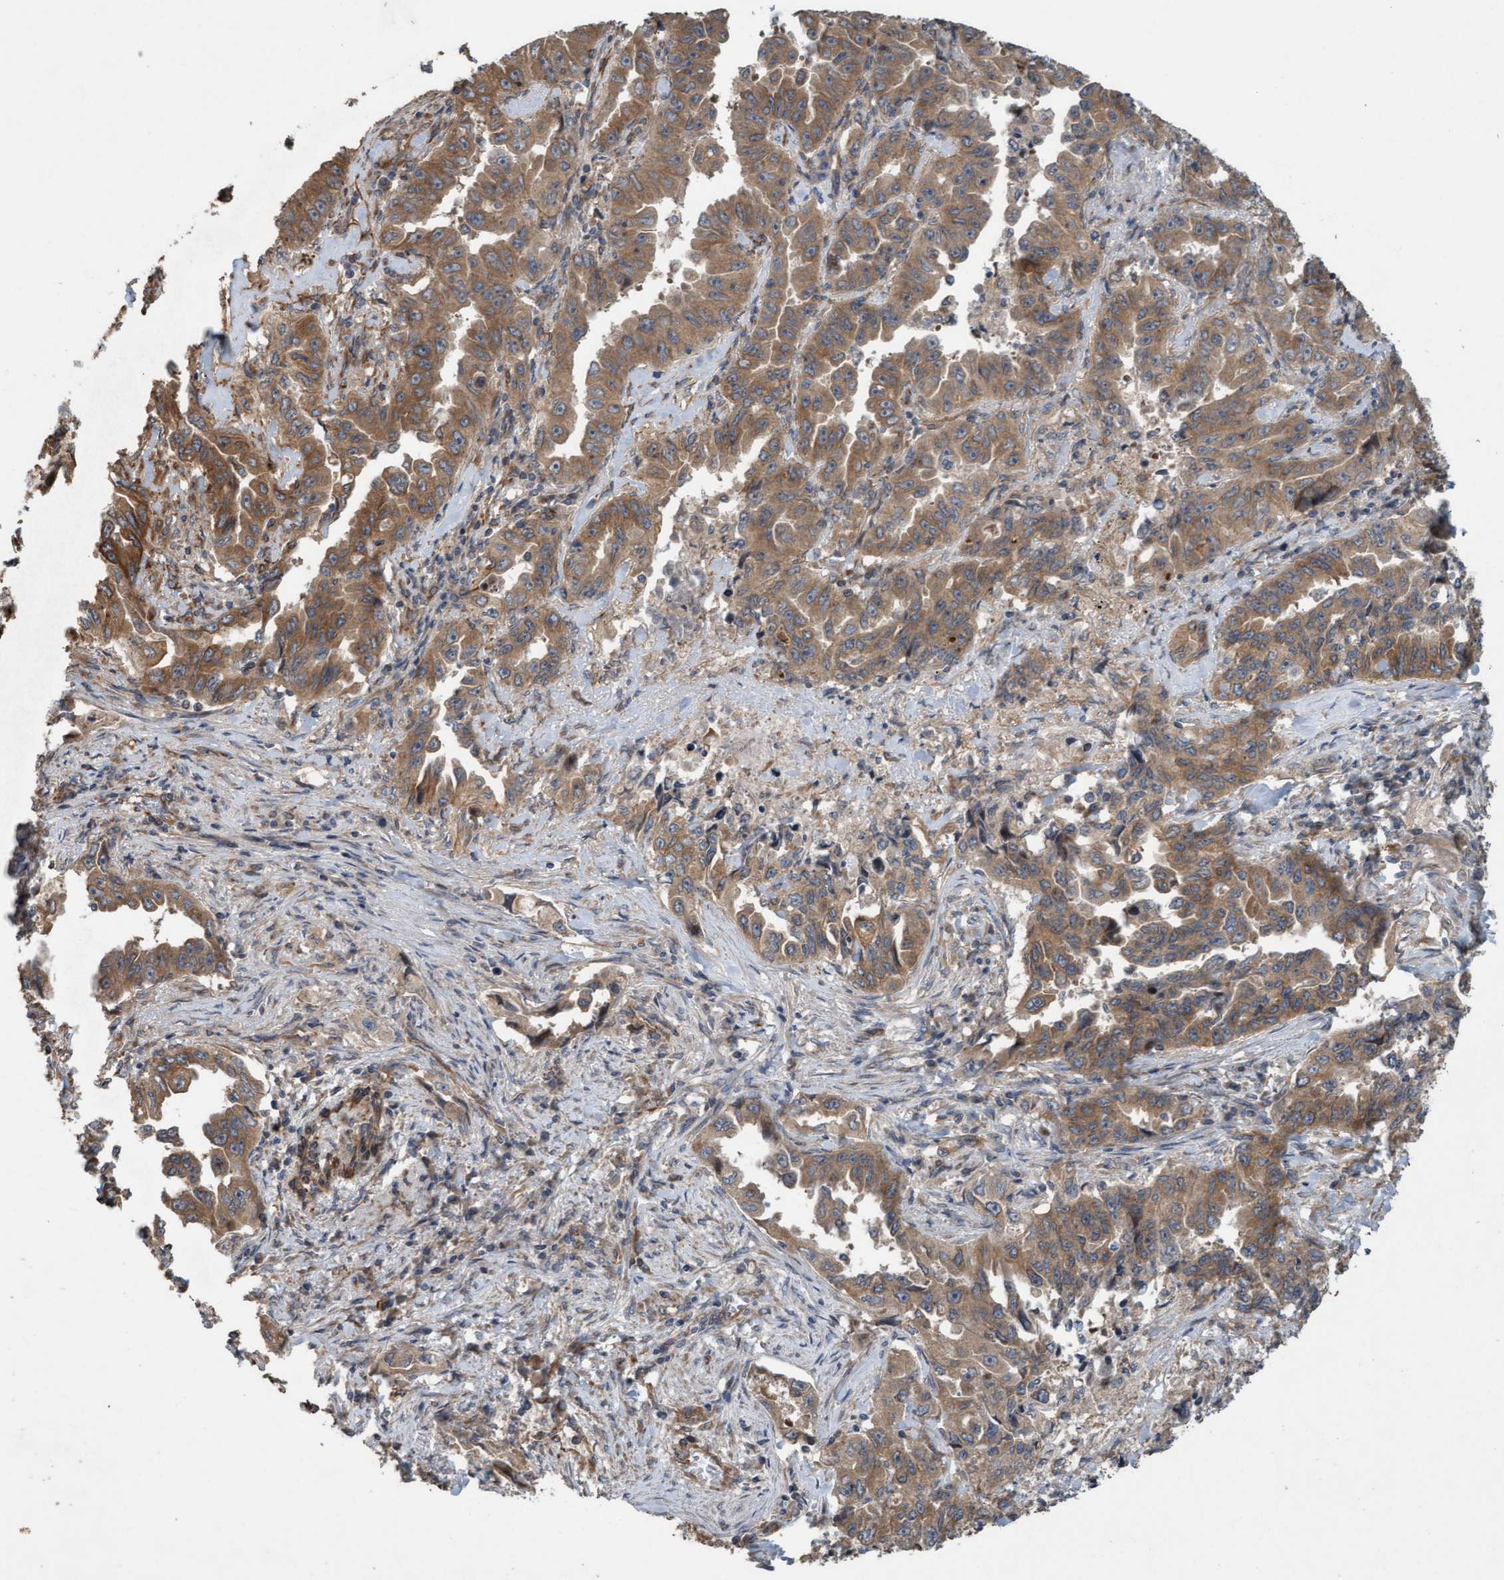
{"staining": {"intensity": "moderate", "quantity": ">75%", "location": "cytoplasmic/membranous"}, "tissue": "lung cancer", "cell_type": "Tumor cells", "image_type": "cancer", "snomed": [{"axis": "morphology", "description": "Adenocarcinoma, NOS"}, {"axis": "topography", "description": "Lung"}], "caption": "Lung adenocarcinoma stained for a protein (brown) reveals moderate cytoplasmic/membranous positive positivity in about >75% of tumor cells.", "gene": "CDC42EP4", "patient": {"sex": "female", "age": 51}}